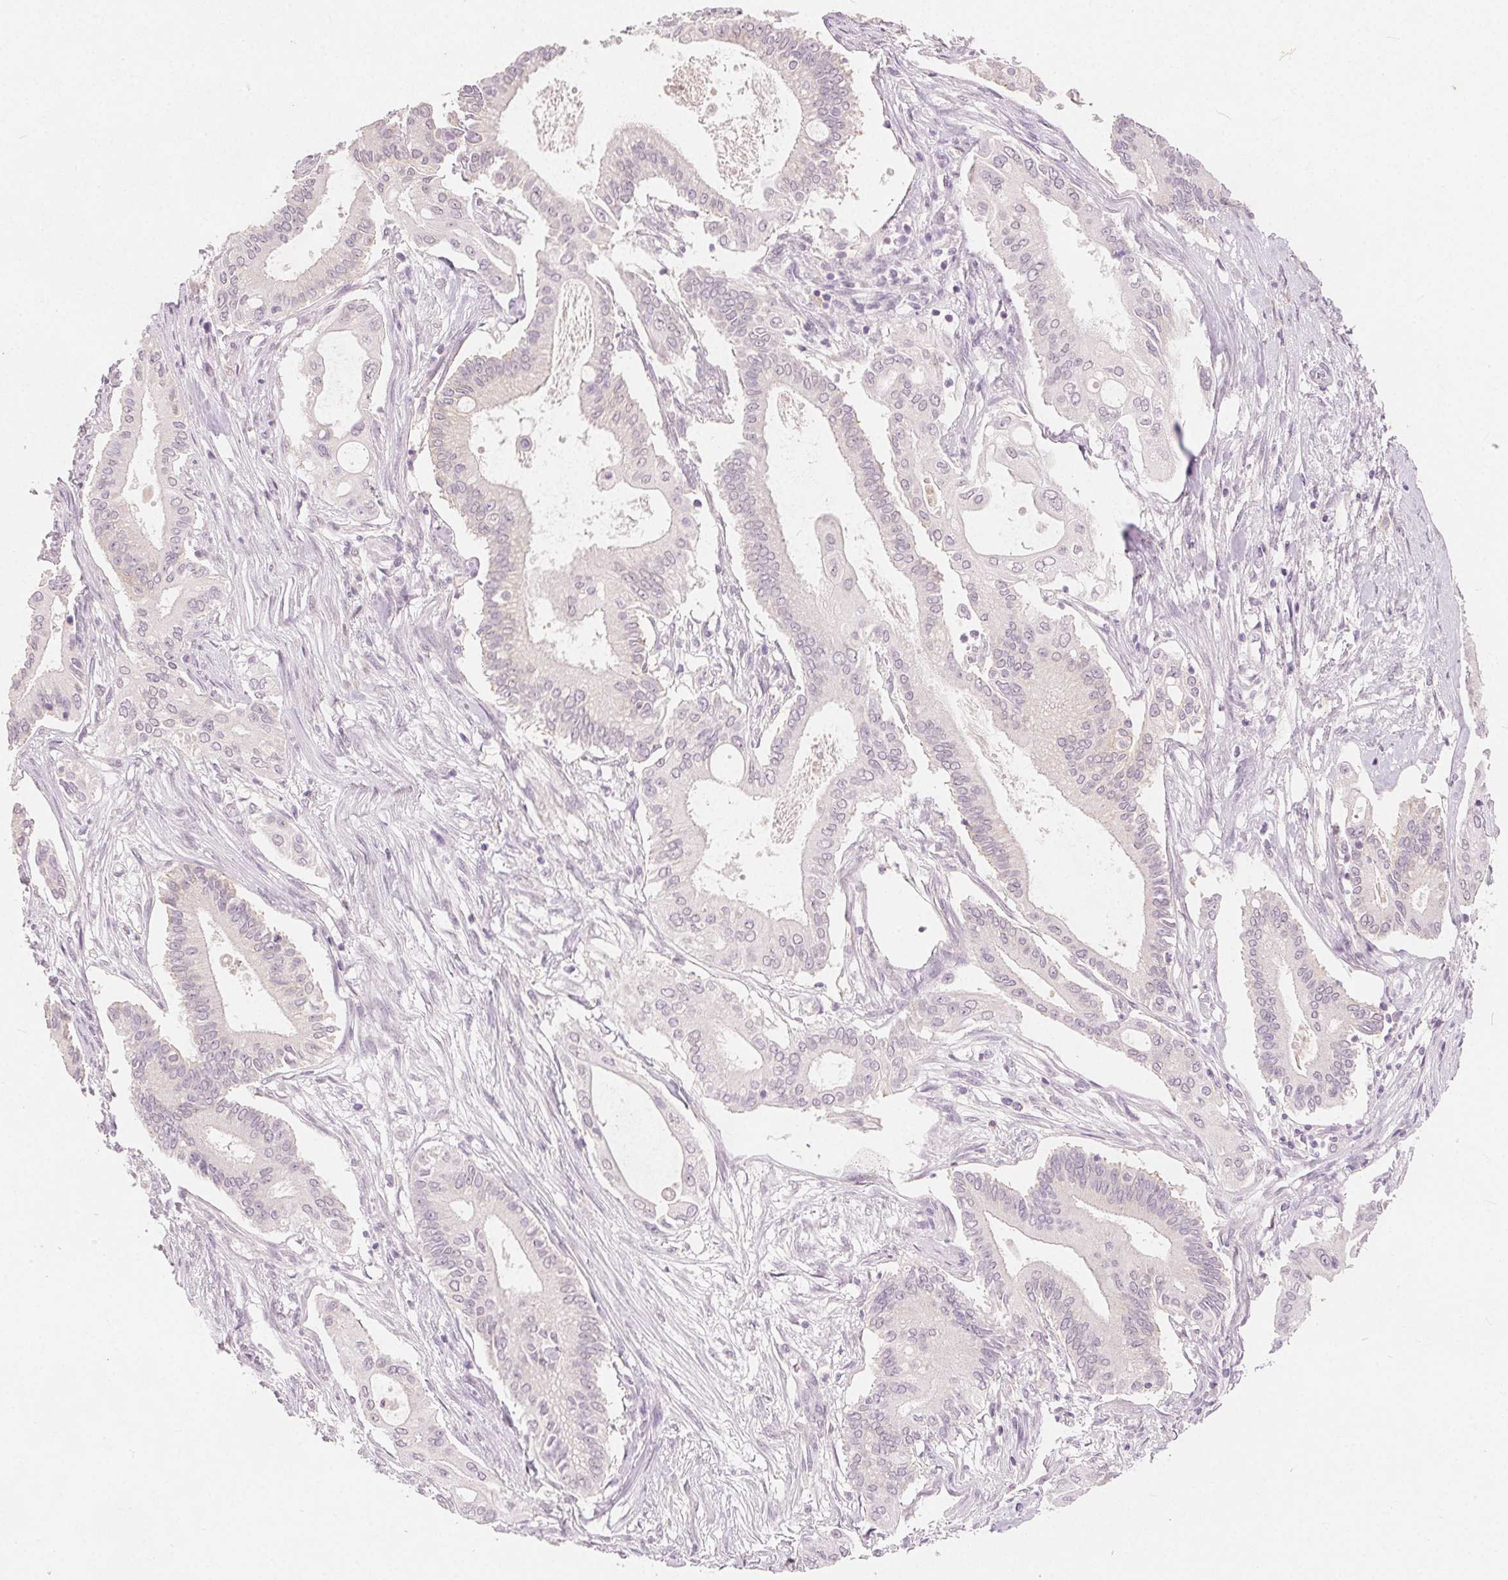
{"staining": {"intensity": "negative", "quantity": "none", "location": "none"}, "tissue": "pancreatic cancer", "cell_type": "Tumor cells", "image_type": "cancer", "snomed": [{"axis": "morphology", "description": "Adenocarcinoma, NOS"}, {"axis": "topography", "description": "Pancreas"}], "caption": "Adenocarcinoma (pancreatic) was stained to show a protein in brown. There is no significant expression in tumor cells.", "gene": "CA12", "patient": {"sex": "female", "age": 68}}